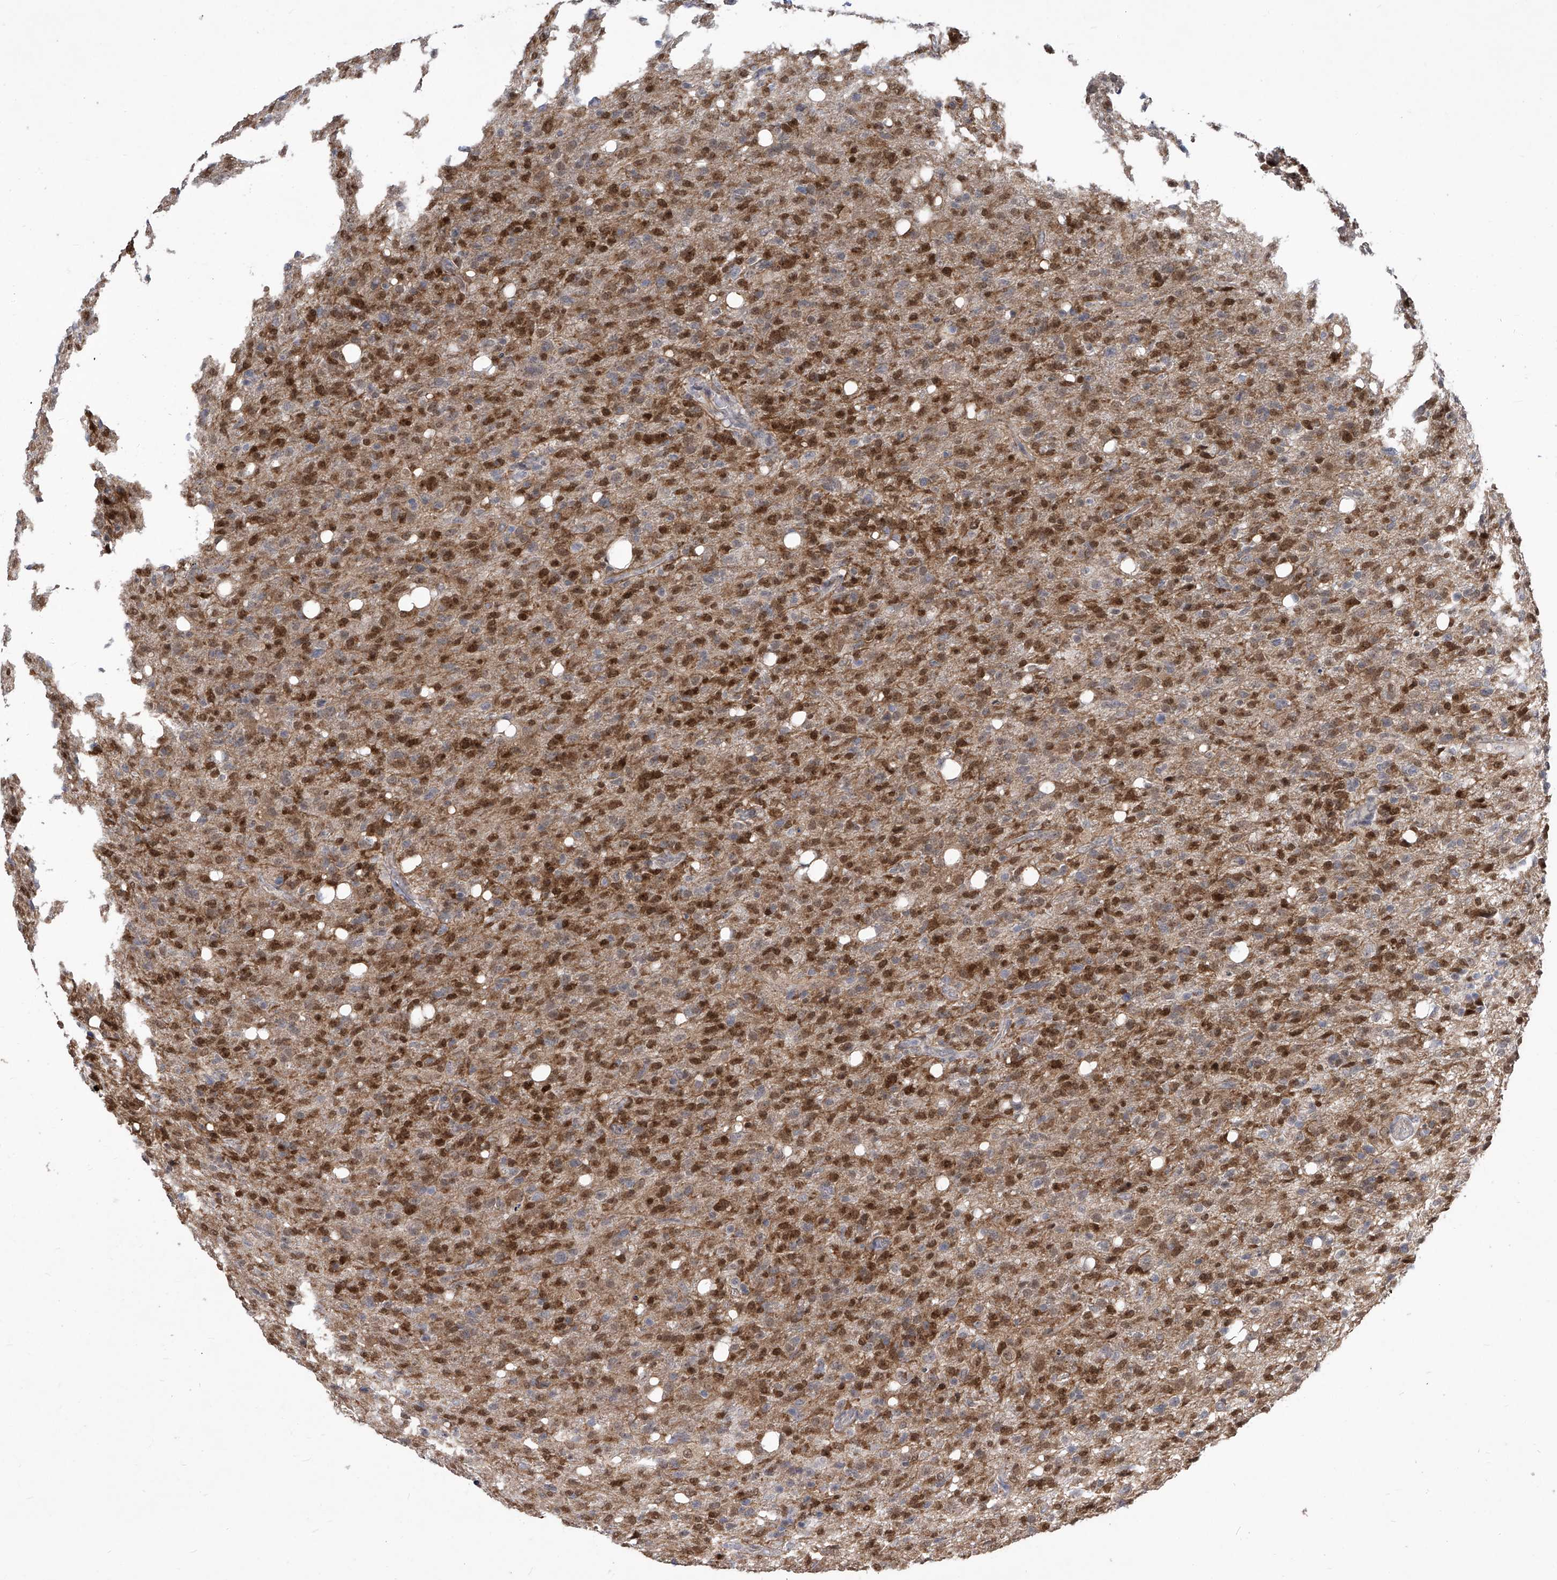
{"staining": {"intensity": "moderate", "quantity": ">75%", "location": "nuclear"}, "tissue": "glioma", "cell_type": "Tumor cells", "image_type": "cancer", "snomed": [{"axis": "morphology", "description": "Glioma, malignant, High grade"}, {"axis": "topography", "description": "Brain"}], "caption": "Moderate nuclear expression for a protein is present in about >75% of tumor cells of glioma using IHC.", "gene": "CETN2", "patient": {"sex": "female", "age": 57}}